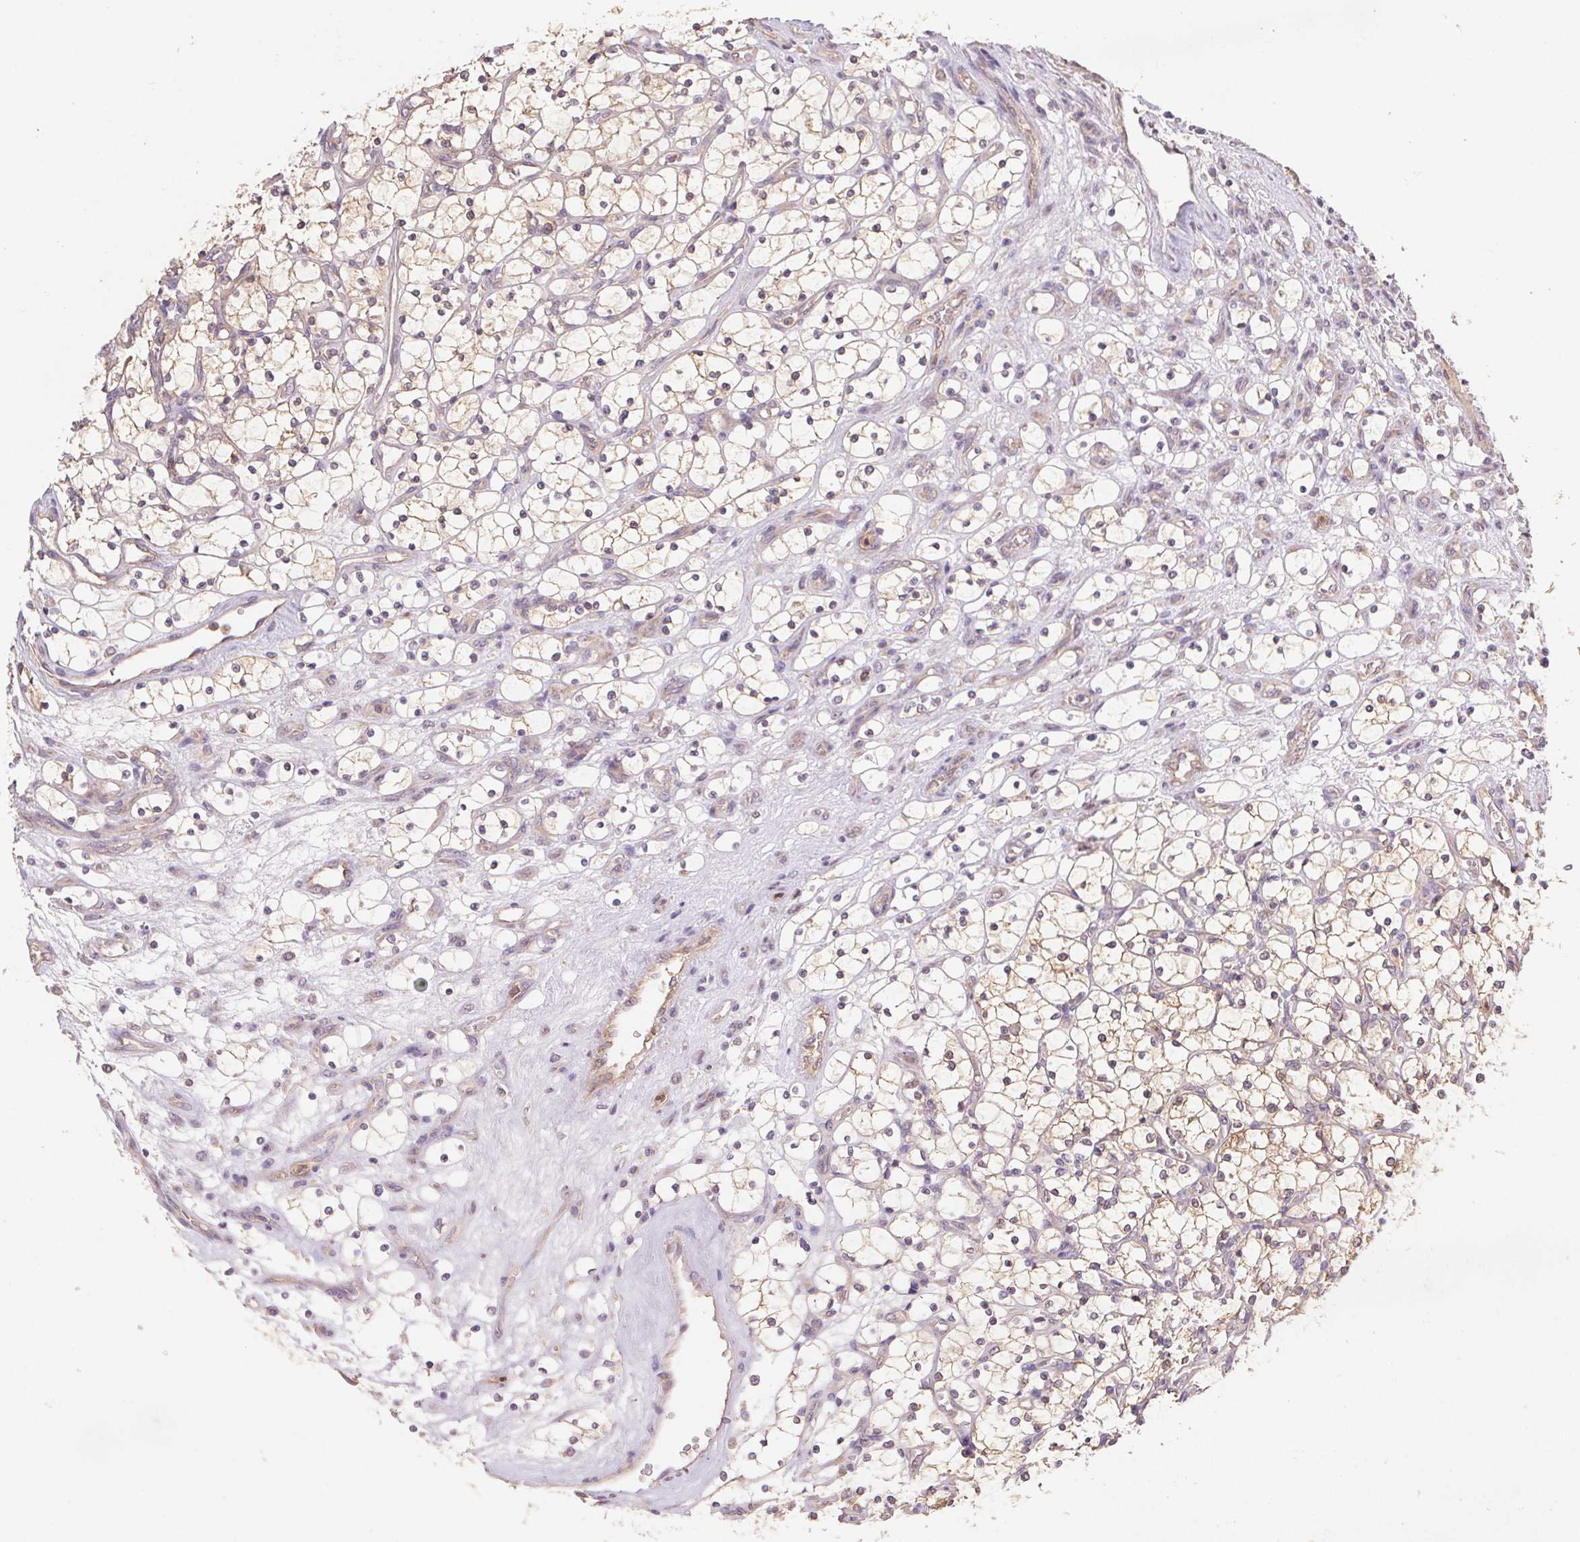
{"staining": {"intensity": "weak", "quantity": "25%-75%", "location": "cytoplasmic/membranous"}, "tissue": "renal cancer", "cell_type": "Tumor cells", "image_type": "cancer", "snomed": [{"axis": "morphology", "description": "Adenocarcinoma, NOS"}, {"axis": "topography", "description": "Kidney"}], "caption": "A high-resolution micrograph shows IHC staining of renal adenocarcinoma, which exhibits weak cytoplasmic/membranous staining in approximately 25%-75% of tumor cells.", "gene": "RAB11A", "patient": {"sex": "female", "age": 69}}